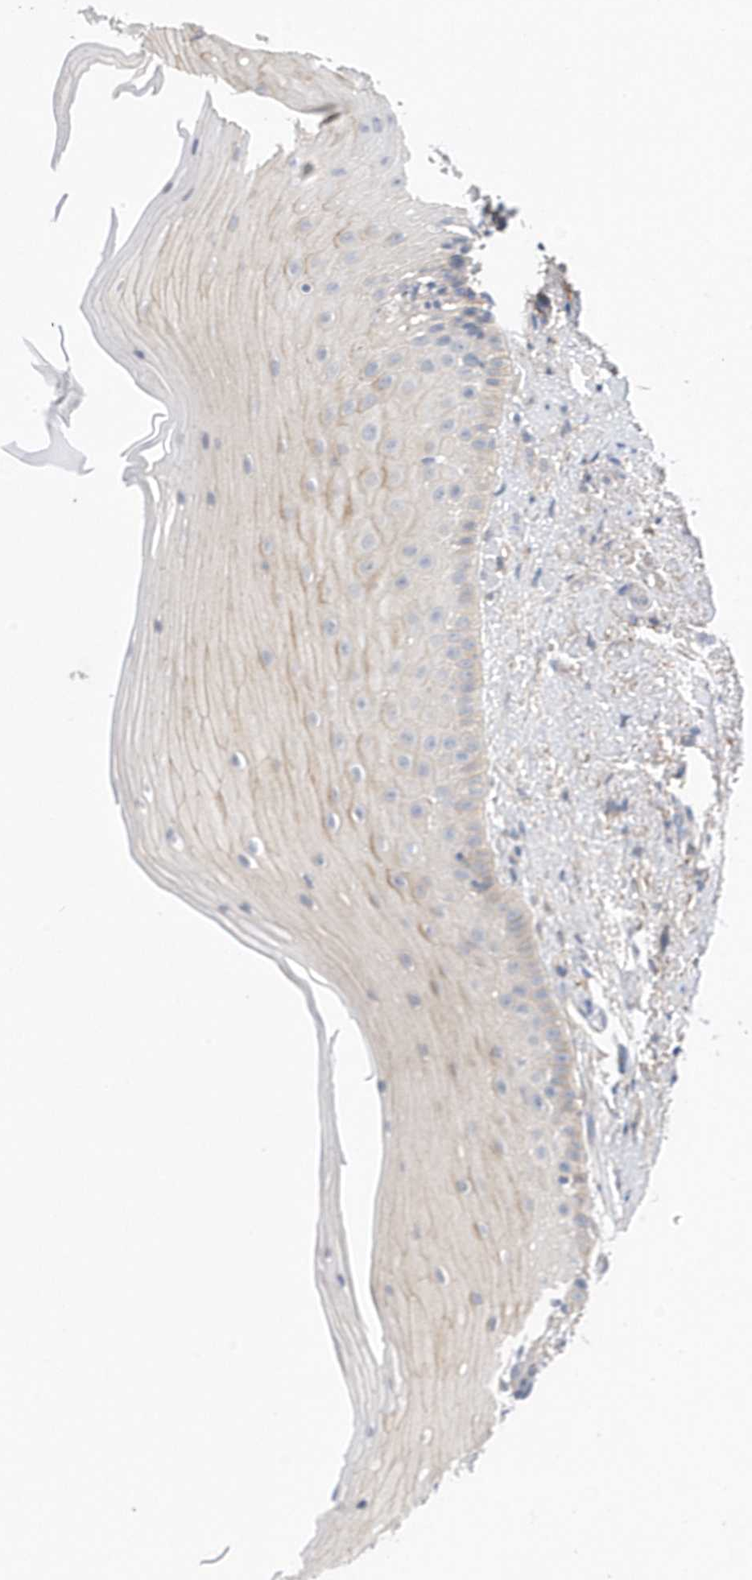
{"staining": {"intensity": "strong", "quantity": "<25%", "location": "cytoplasmic/membranous"}, "tissue": "oral mucosa", "cell_type": "Squamous epithelial cells", "image_type": "normal", "snomed": [{"axis": "morphology", "description": "Normal tissue, NOS"}, {"axis": "topography", "description": "Oral tissue"}], "caption": "An IHC photomicrograph of benign tissue is shown. Protein staining in brown highlights strong cytoplasmic/membranous positivity in oral mucosa within squamous epithelial cells.", "gene": "ANAPC1", "patient": {"sex": "female", "age": 63}}